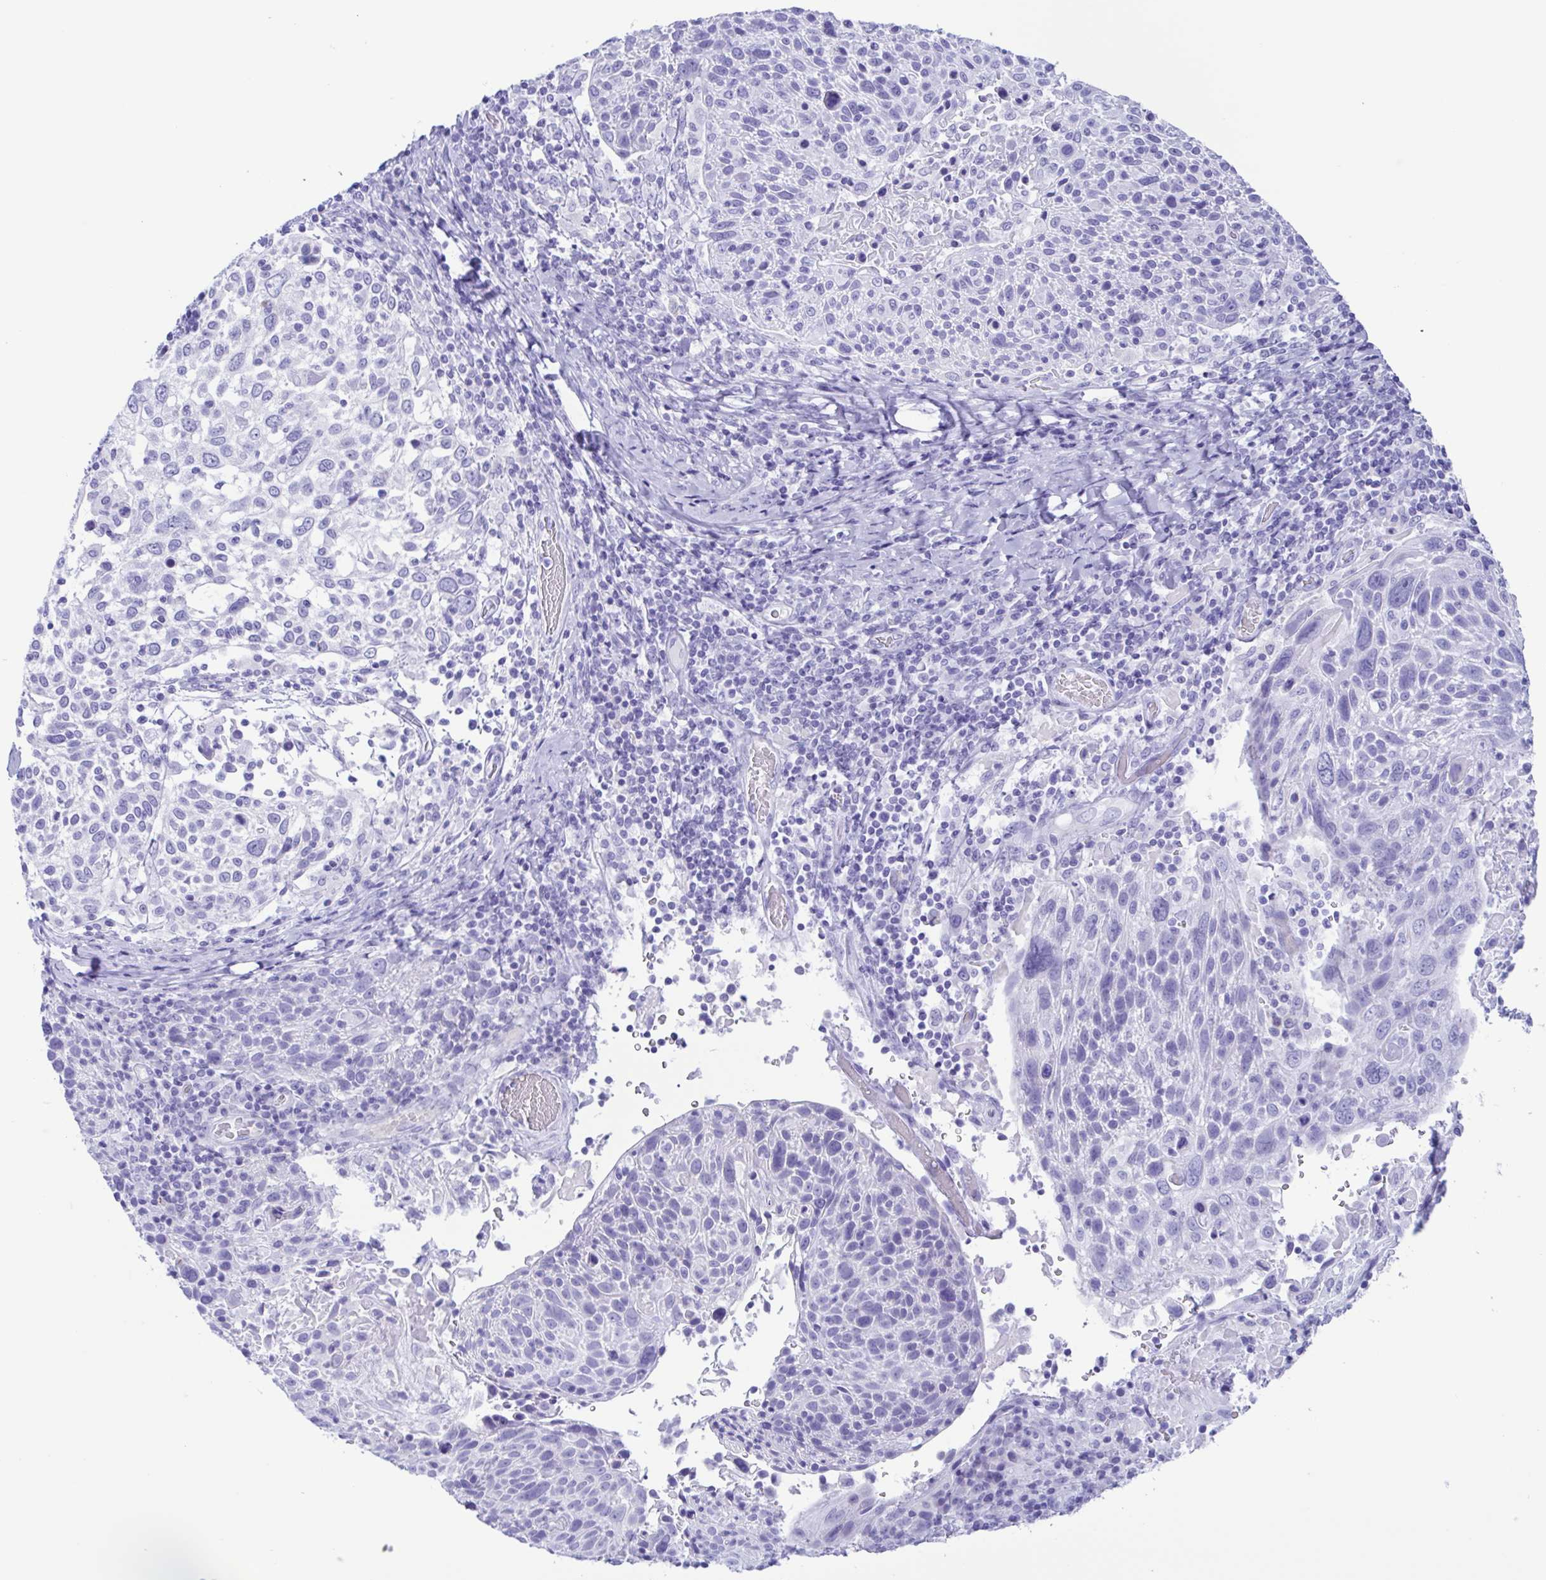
{"staining": {"intensity": "negative", "quantity": "none", "location": "none"}, "tissue": "cervical cancer", "cell_type": "Tumor cells", "image_type": "cancer", "snomed": [{"axis": "morphology", "description": "Squamous cell carcinoma, NOS"}, {"axis": "topography", "description": "Cervix"}], "caption": "Tumor cells show no significant protein staining in cervical cancer. (Brightfield microscopy of DAB (3,3'-diaminobenzidine) immunohistochemistry at high magnification).", "gene": "TSPY2", "patient": {"sex": "female", "age": 61}}